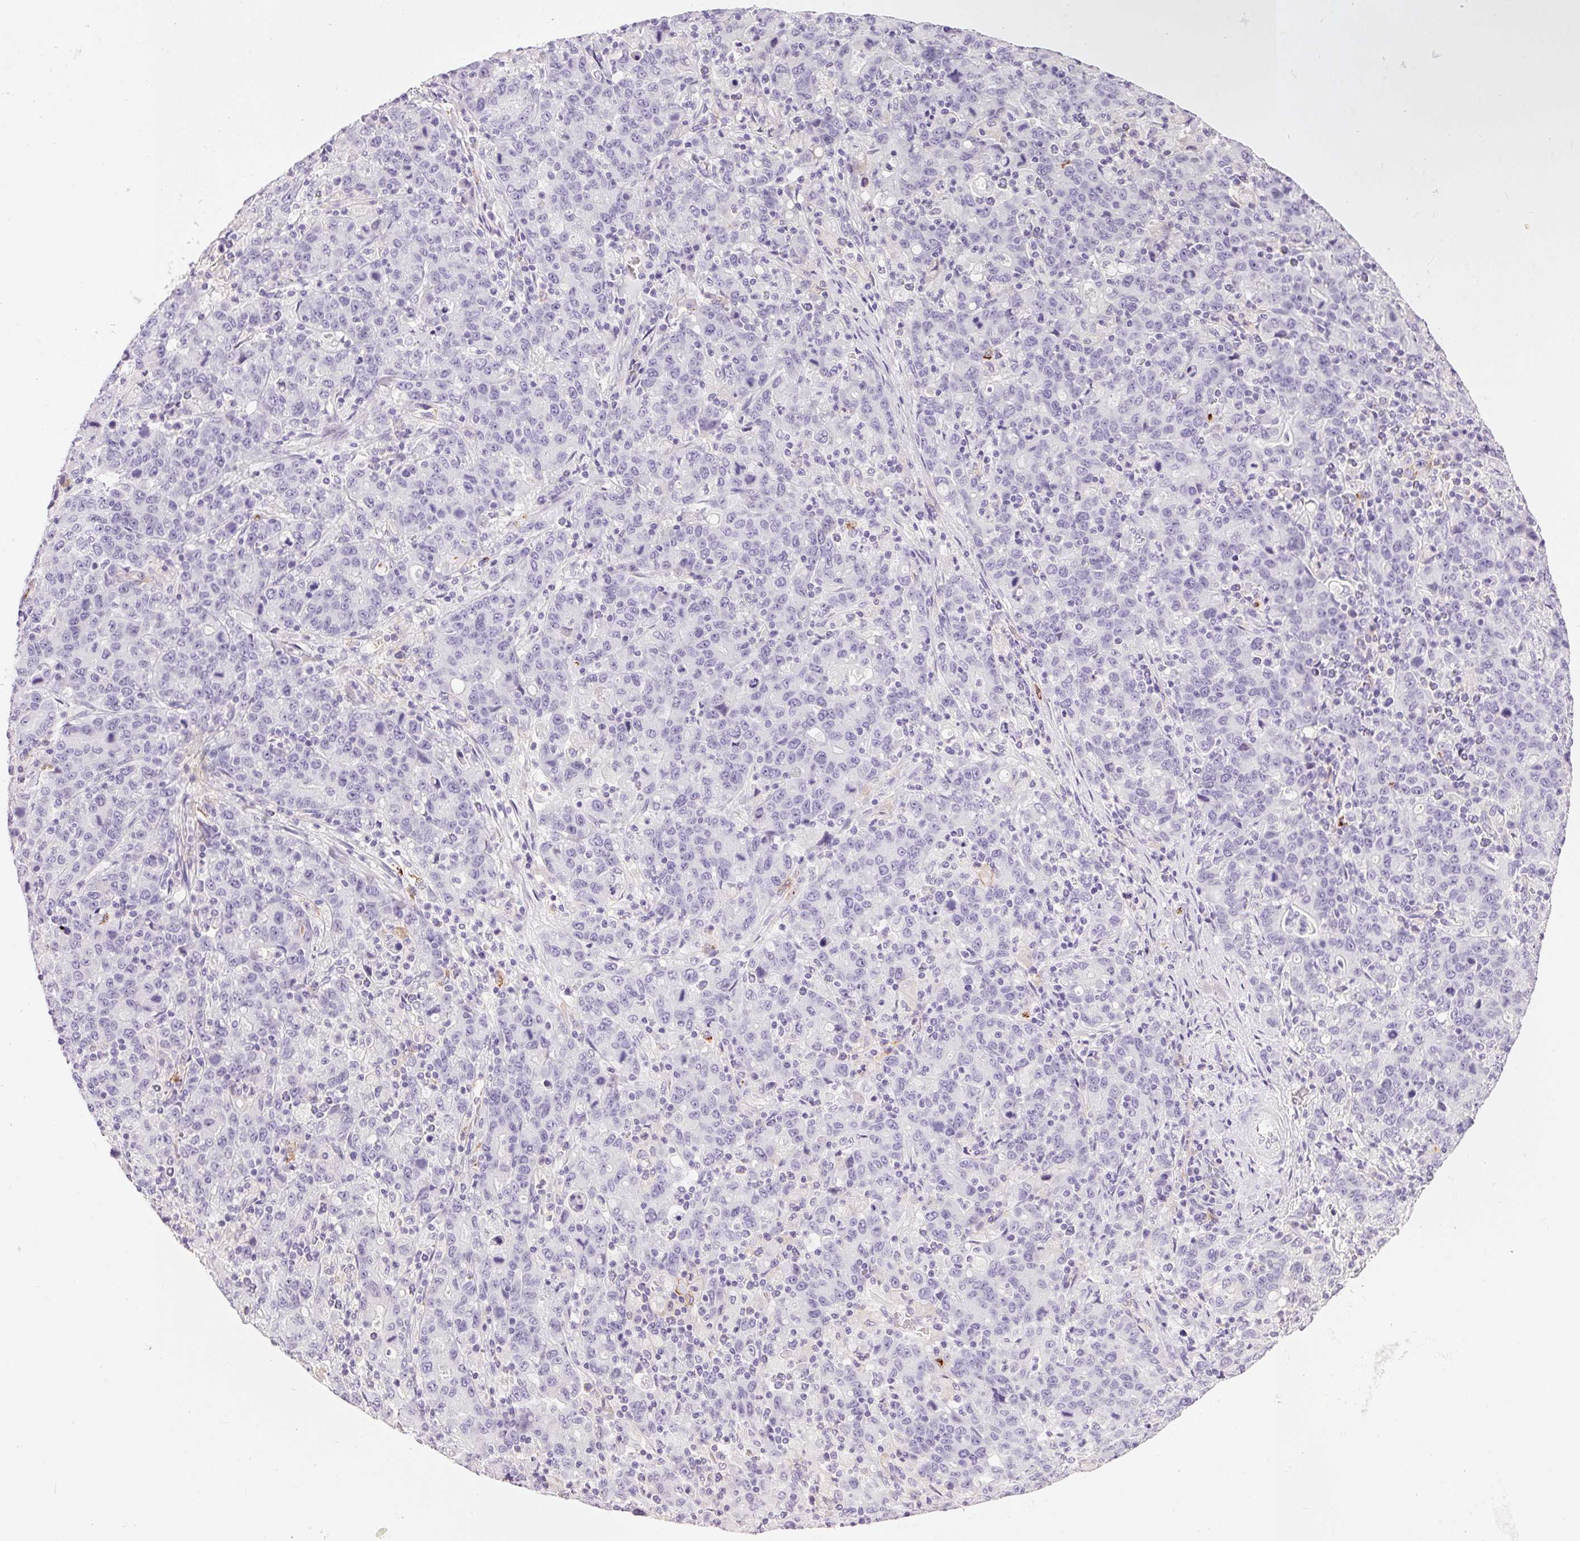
{"staining": {"intensity": "negative", "quantity": "none", "location": "none"}, "tissue": "stomach cancer", "cell_type": "Tumor cells", "image_type": "cancer", "snomed": [{"axis": "morphology", "description": "Adenocarcinoma, NOS"}, {"axis": "topography", "description": "Stomach, upper"}], "caption": "Immunohistochemistry (IHC) of human adenocarcinoma (stomach) reveals no positivity in tumor cells.", "gene": "PNLIPRP3", "patient": {"sex": "male", "age": 69}}